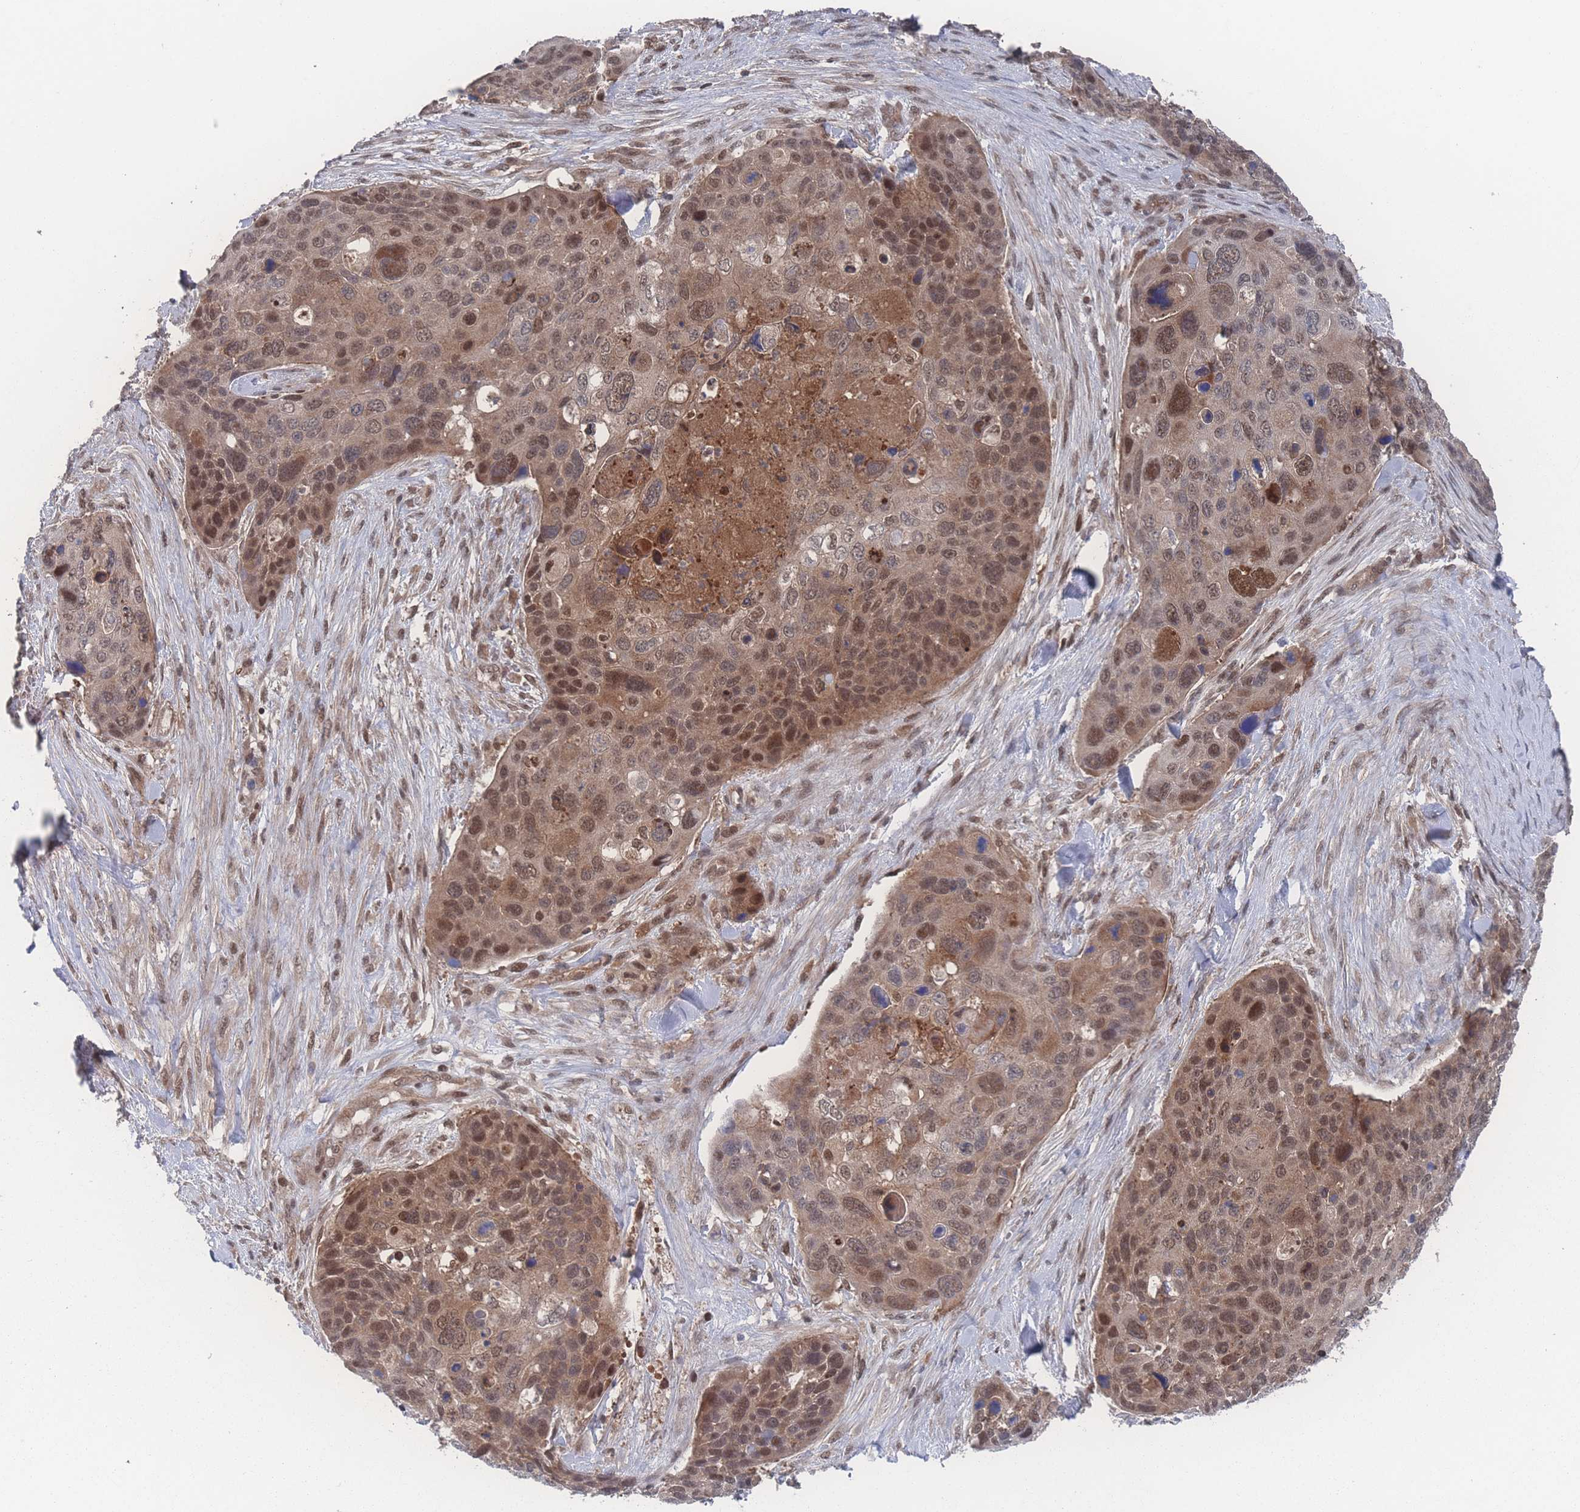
{"staining": {"intensity": "moderate", "quantity": ">75%", "location": "cytoplasmic/membranous,nuclear"}, "tissue": "skin cancer", "cell_type": "Tumor cells", "image_type": "cancer", "snomed": [{"axis": "morphology", "description": "Basal cell carcinoma"}, {"axis": "topography", "description": "Skin"}], "caption": "Basal cell carcinoma (skin) tissue exhibits moderate cytoplasmic/membranous and nuclear staining in about >75% of tumor cells (Brightfield microscopy of DAB IHC at high magnification).", "gene": "PSMA1", "patient": {"sex": "female", "age": 74}}